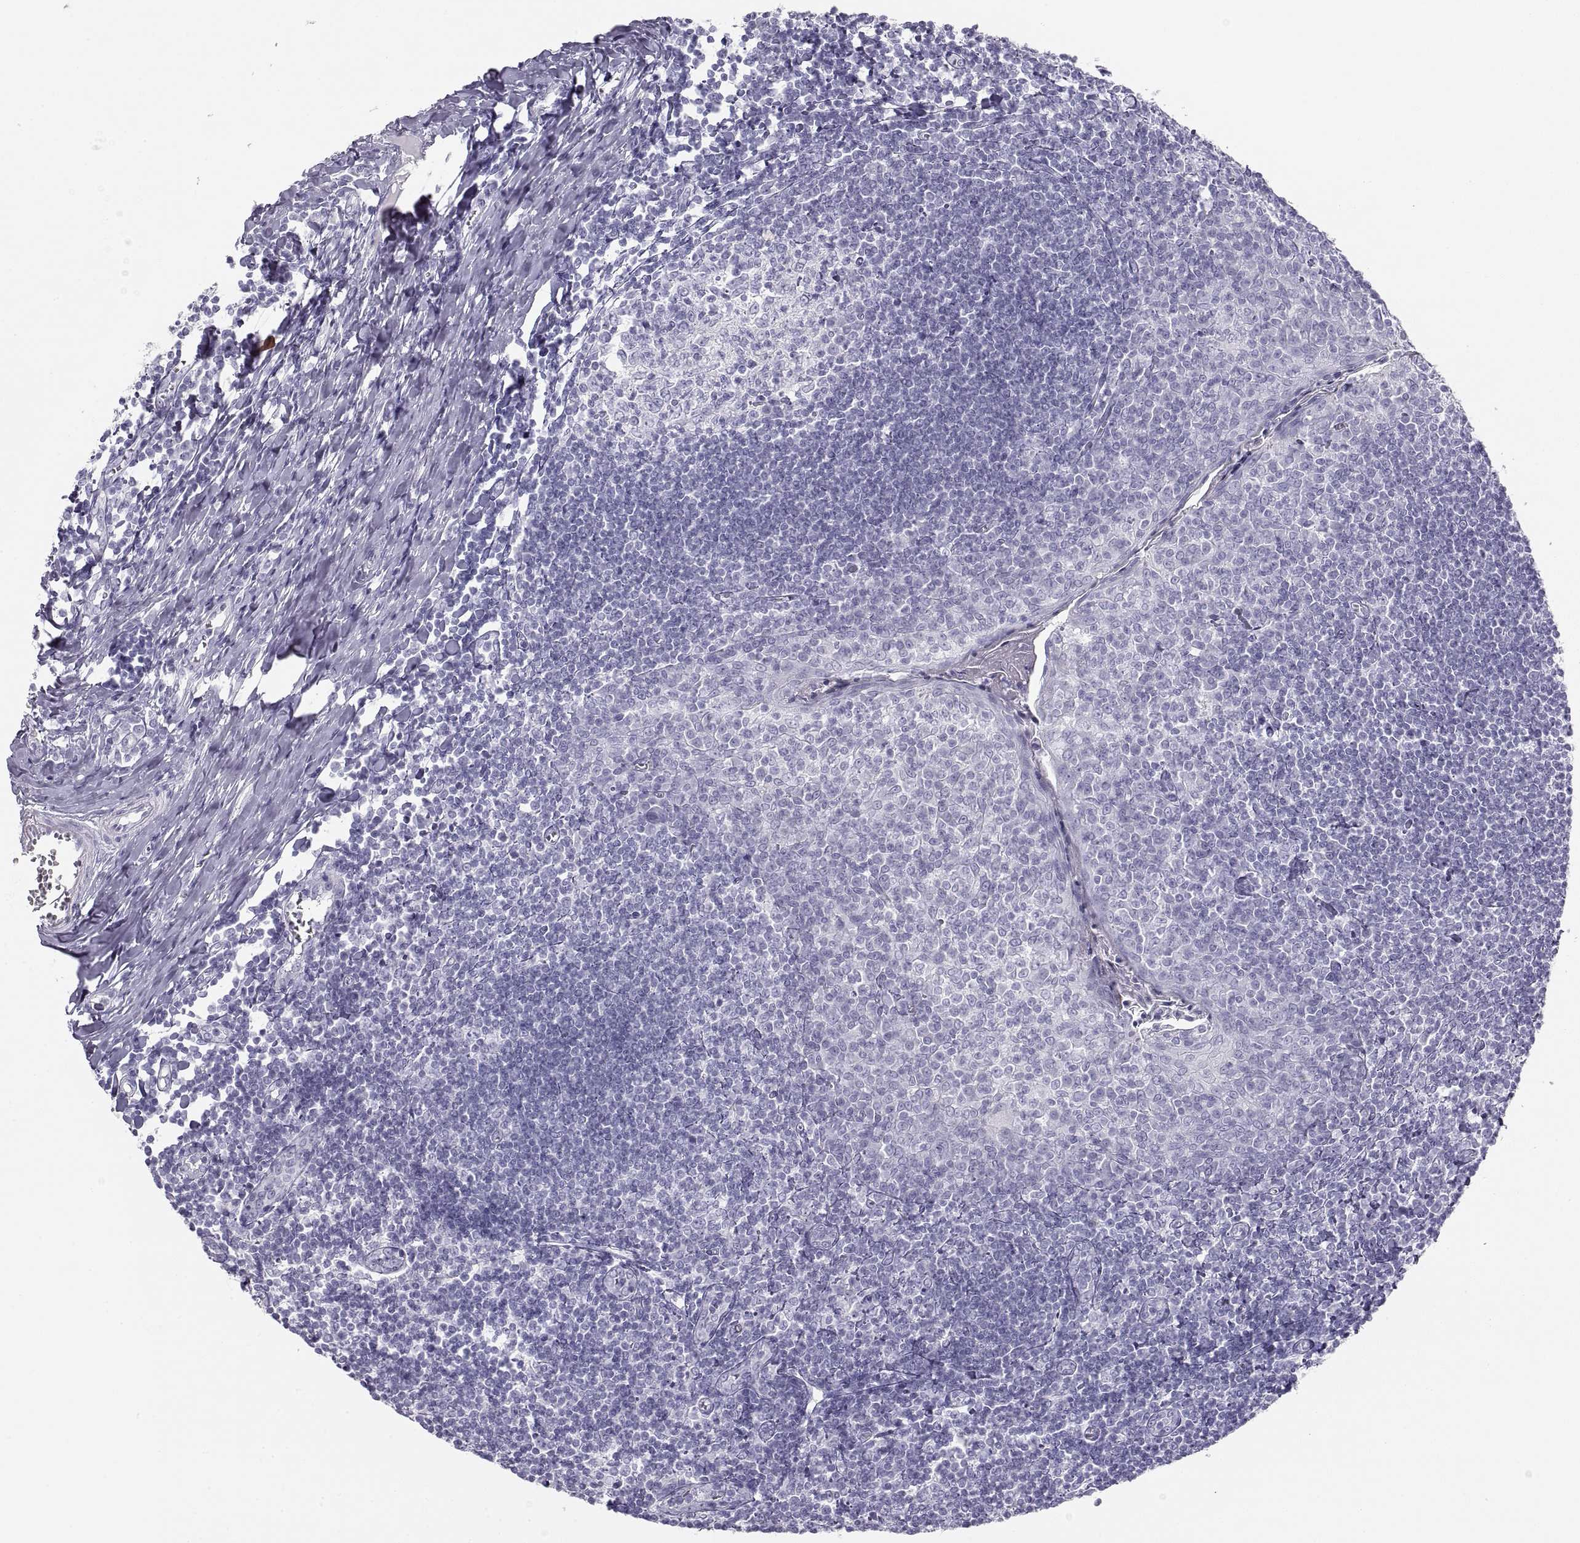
{"staining": {"intensity": "negative", "quantity": "none", "location": "none"}, "tissue": "tonsil", "cell_type": "Germinal center cells", "image_type": "normal", "snomed": [{"axis": "morphology", "description": "Normal tissue, NOS"}, {"axis": "topography", "description": "Tonsil"}], "caption": "This micrograph is of normal tonsil stained with IHC to label a protein in brown with the nuclei are counter-stained blue. There is no positivity in germinal center cells. (DAB immunohistochemistry (IHC) visualized using brightfield microscopy, high magnification).", "gene": "SEMG1", "patient": {"sex": "female", "age": 12}}